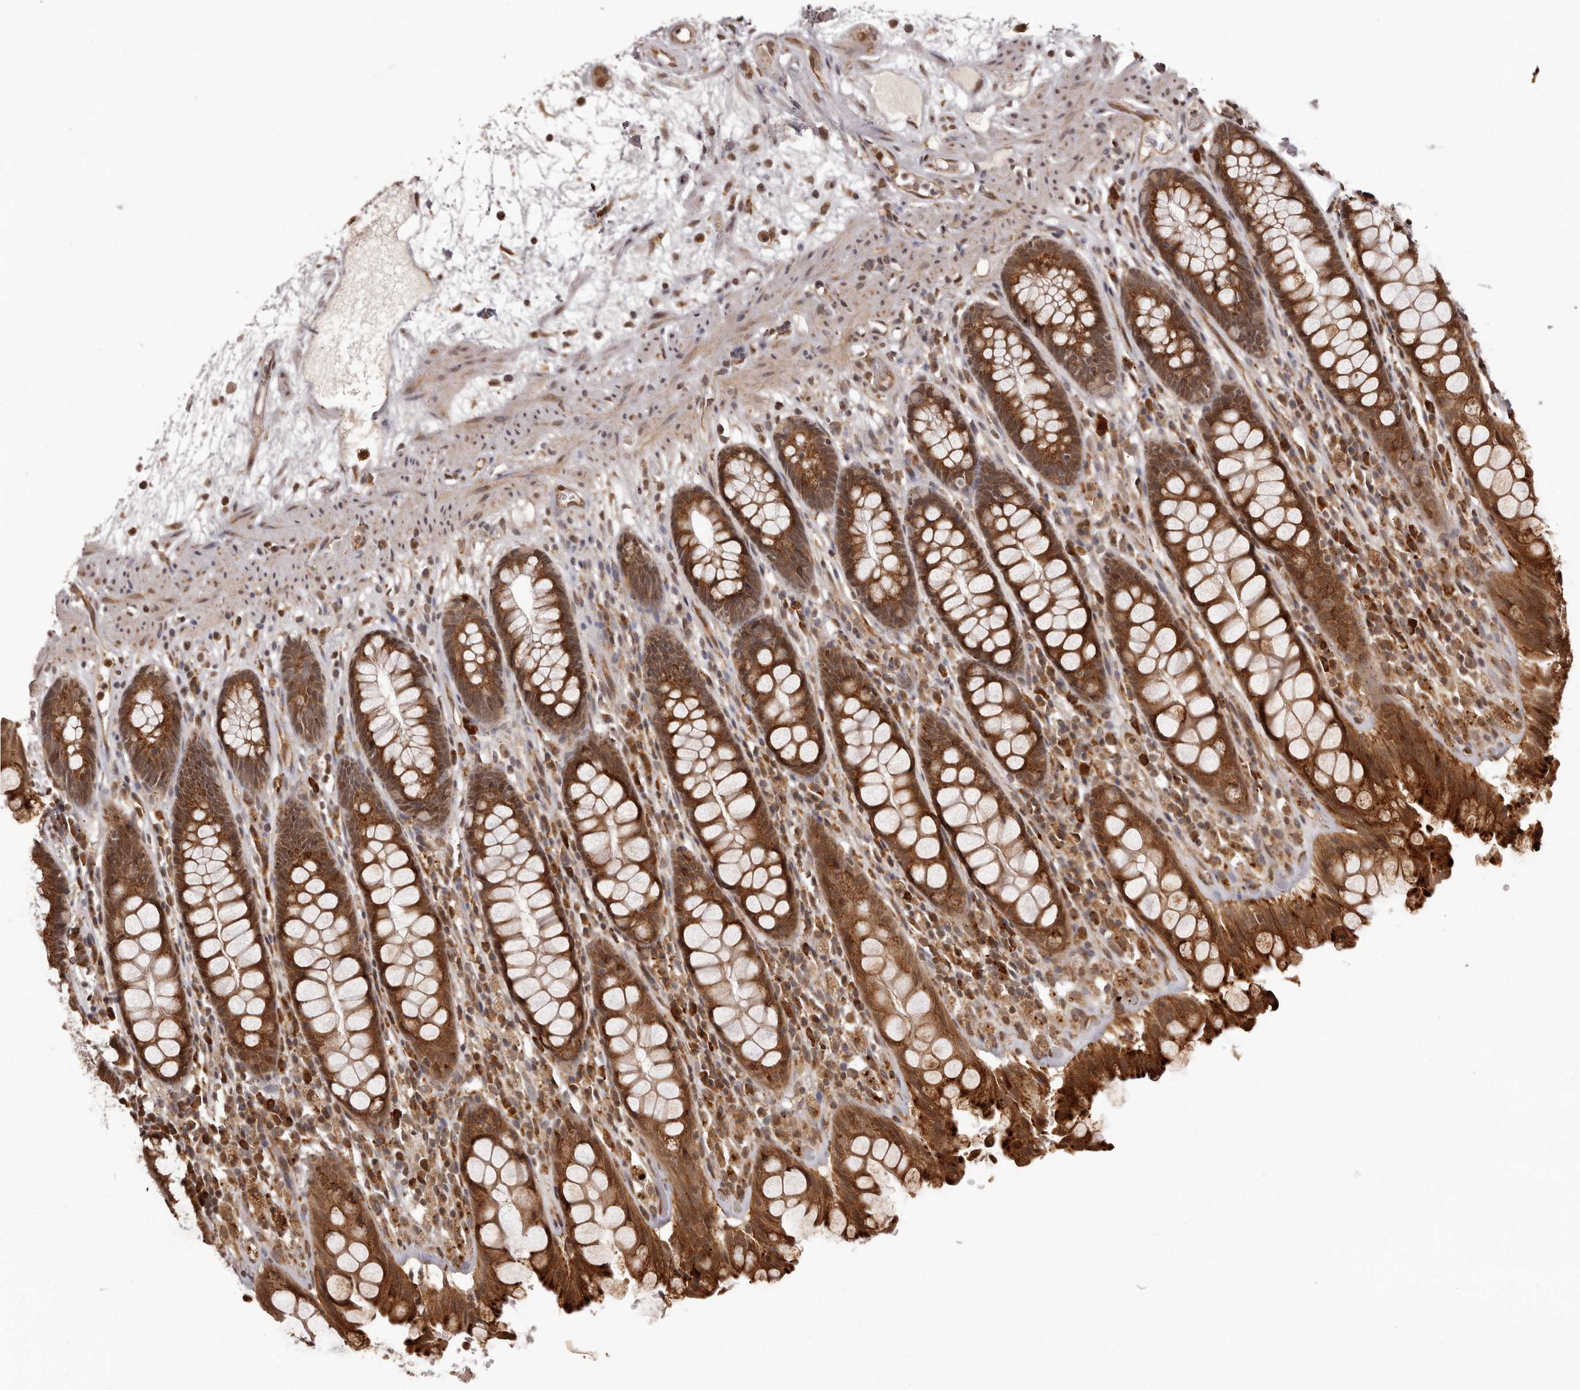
{"staining": {"intensity": "strong", "quantity": ">75%", "location": "cytoplasmic/membranous"}, "tissue": "rectum", "cell_type": "Glandular cells", "image_type": "normal", "snomed": [{"axis": "morphology", "description": "Normal tissue, NOS"}, {"axis": "topography", "description": "Rectum"}], "caption": "Rectum stained with immunohistochemistry (IHC) demonstrates strong cytoplasmic/membranous positivity in approximately >75% of glandular cells.", "gene": "IL32", "patient": {"sex": "male", "age": 64}}